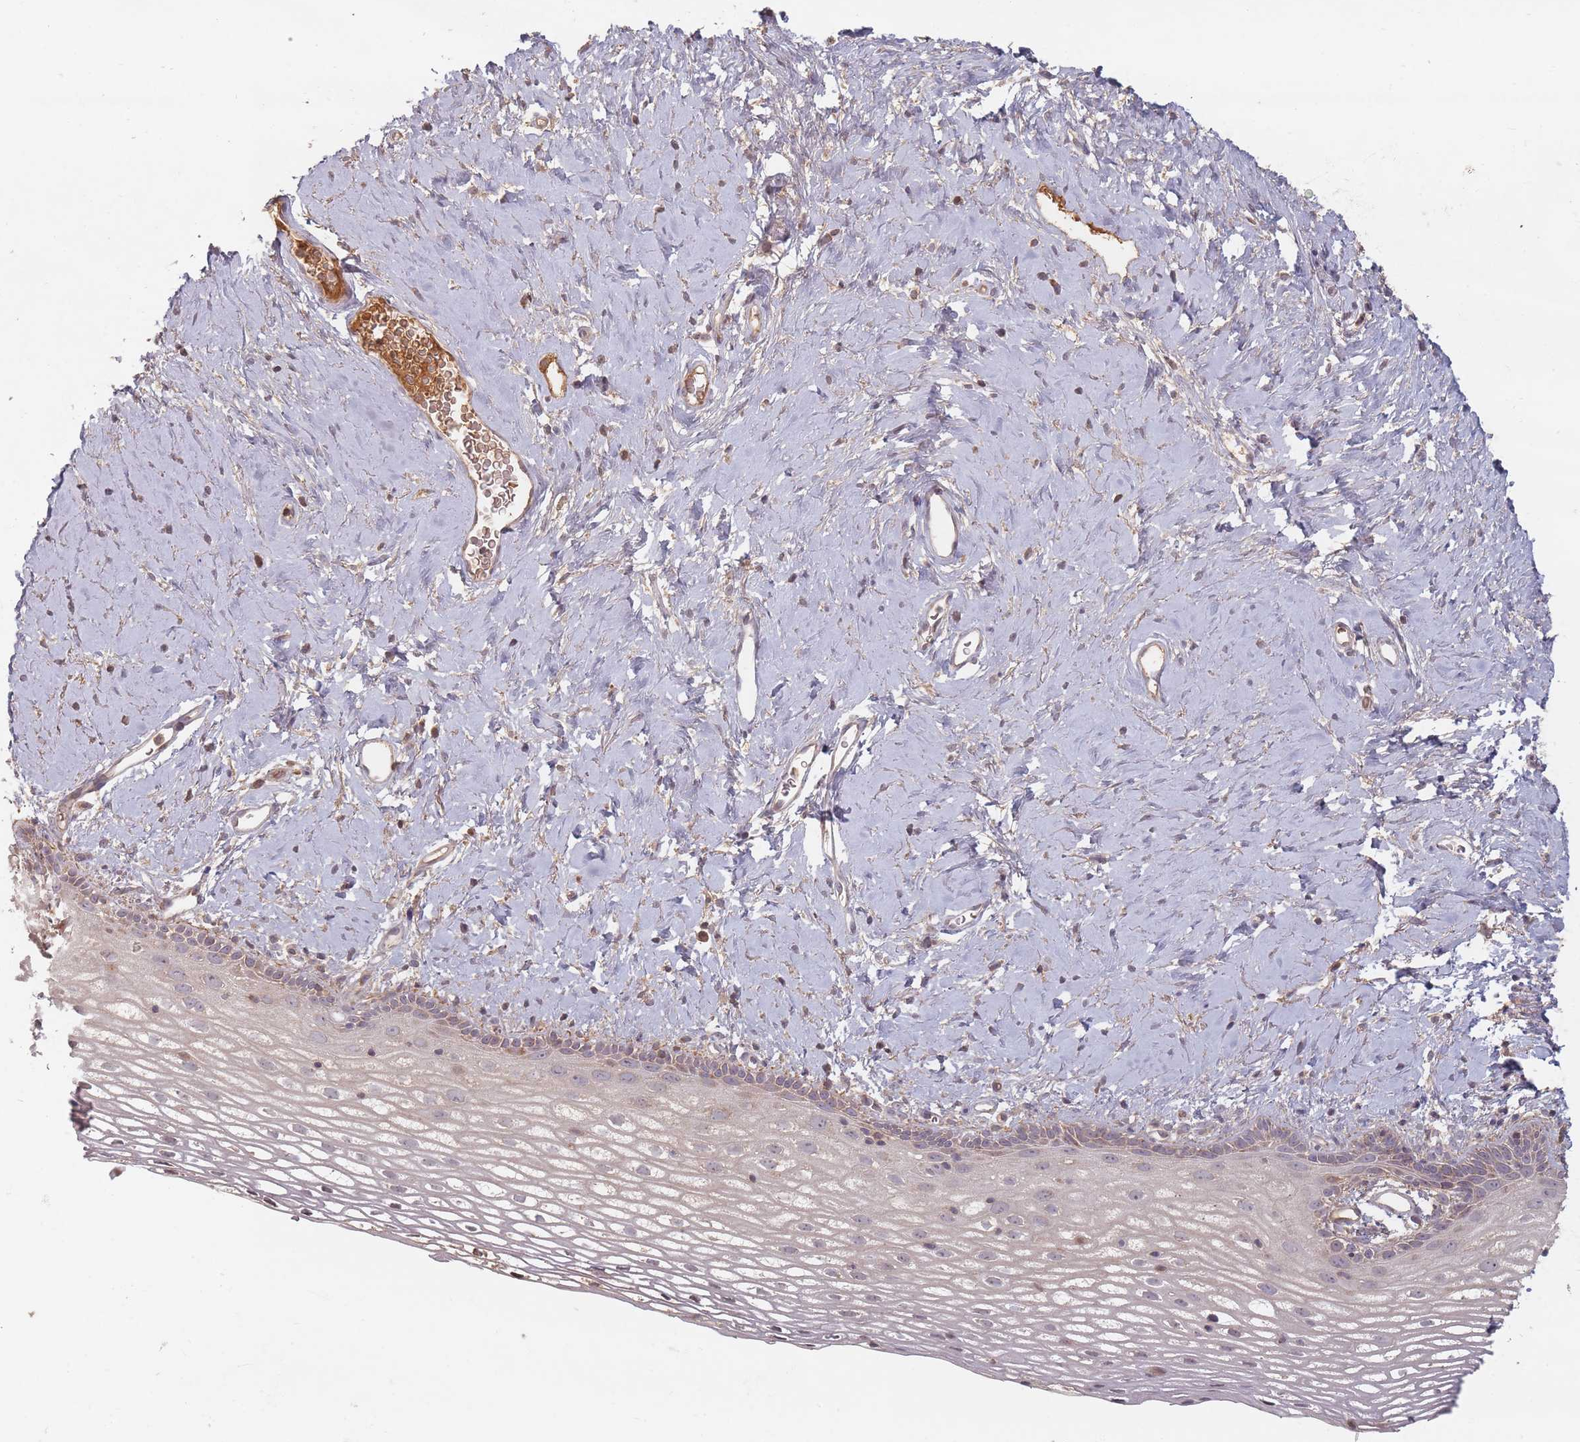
{"staining": {"intensity": "weak", "quantity": "<25%", "location": "cytoplasmic/membranous"}, "tissue": "vagina", "cell_type": "Squamous epithelial cells", "image_type": "normal", "snomed": [{"axis": "morphology", "description": "Normal tissue, NOS"}, {"axis": "morphology", "description": "Adenocarcinoma, NOS"}, {"axis": "topography", "description": "Rectum"}, {"axis": "topography", "description": "Vagina"}], "caption": "Immunohistochemistry (IHC) photomicrograph of normal human vagina stained for a protein (brown), which reveals no staining in squamous epithelial cells.", "gene": "OR2M4", "patient": {"sex": "female", "age": 71}}